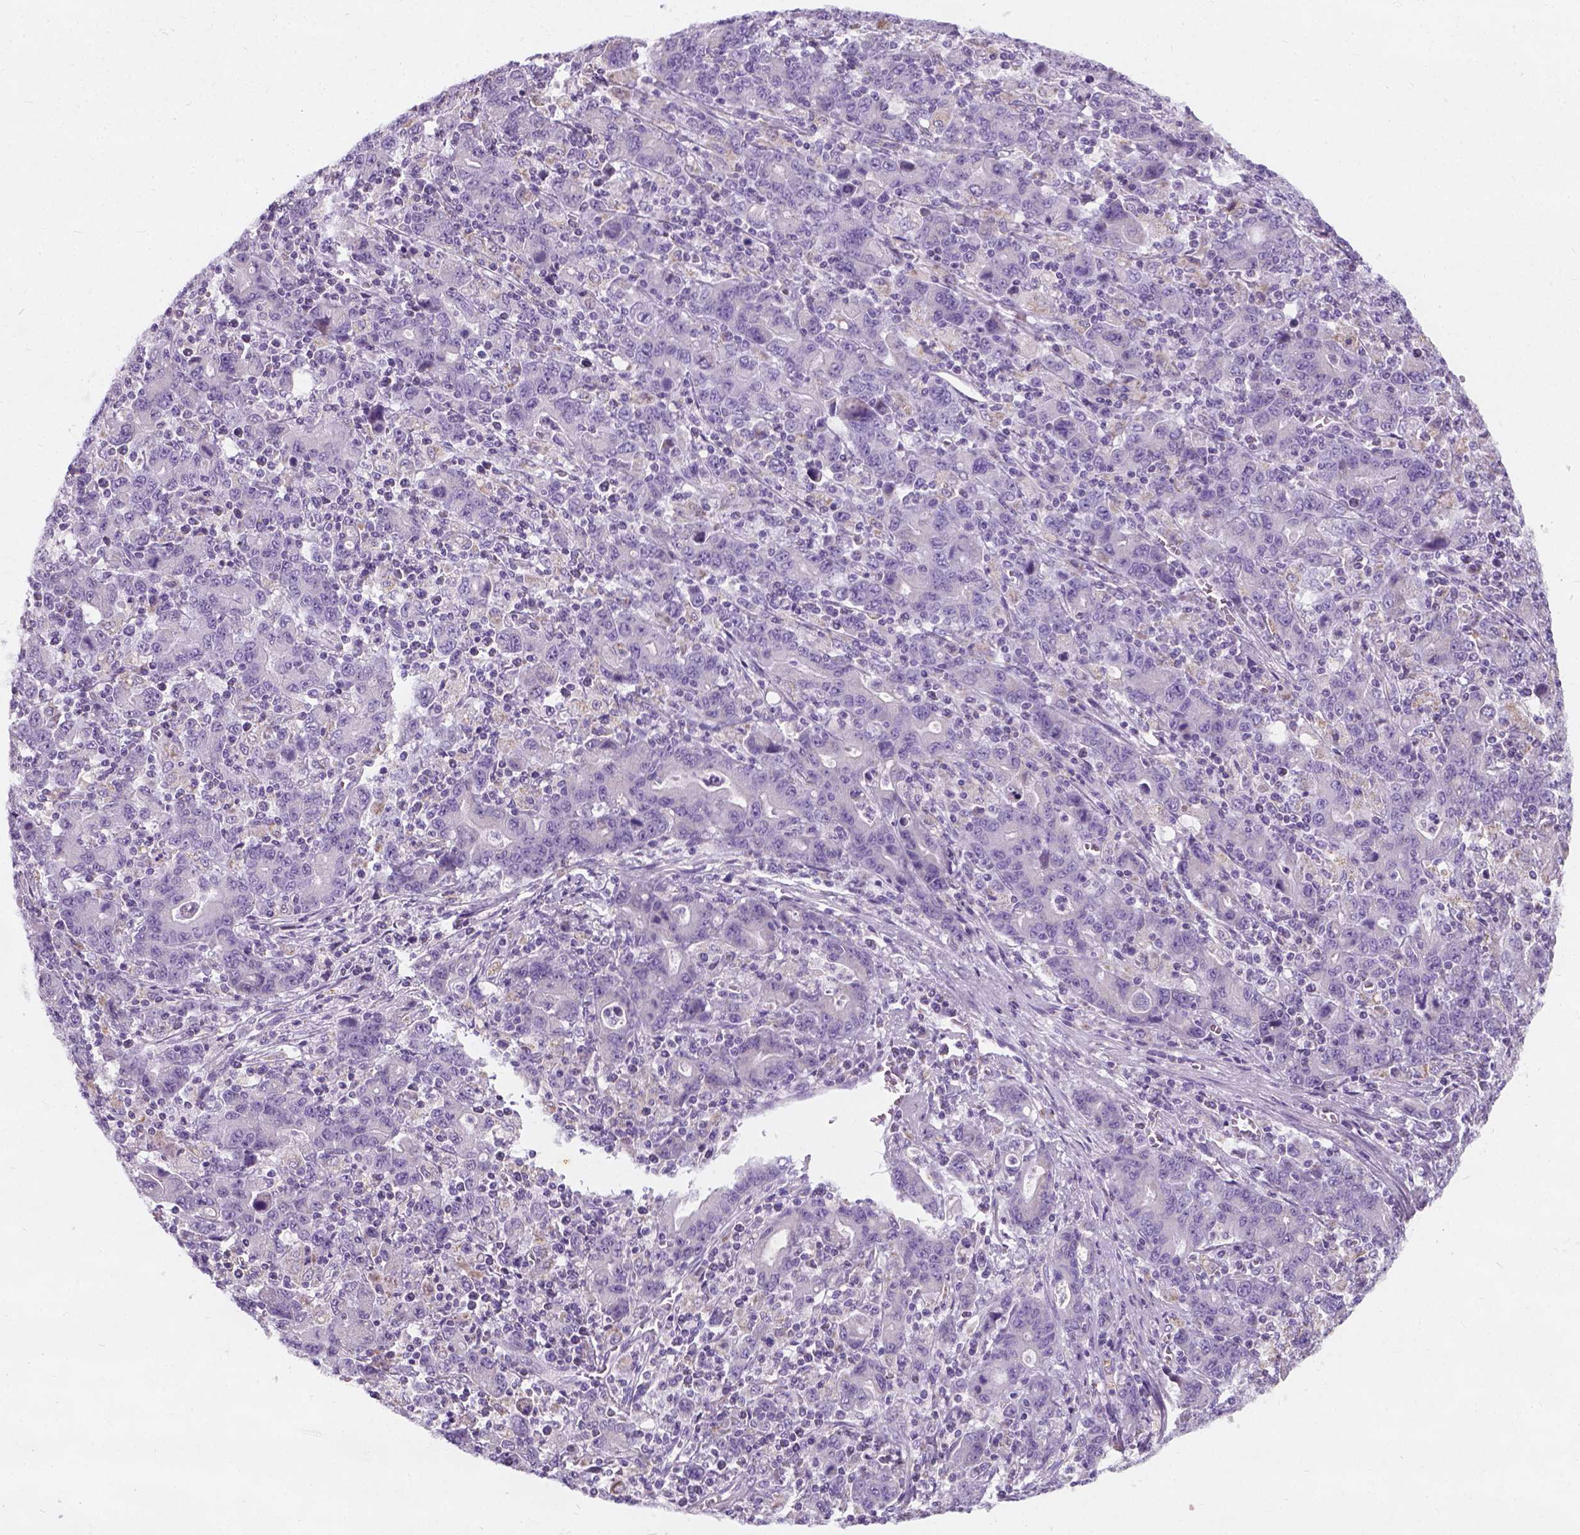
{"staining": {"intensity": "negative", "quantity": "none", "location": "none"}, "tissue": "stomach cancer", "cell_type": "Tumor cells", "image_type": "cancer", "snomed": [{"axis": "morphology", "description": "Adenocarcinoma, NOS"}, {"axis": "topography", "description": "Stomach, upper"}], "caption": "DAB immunohistochemical staining of stomach adenocarcinoma displays no significant staining in tumor cells.", "gene": "CHODL", "patient": {"sex": "male", "age": 69}}